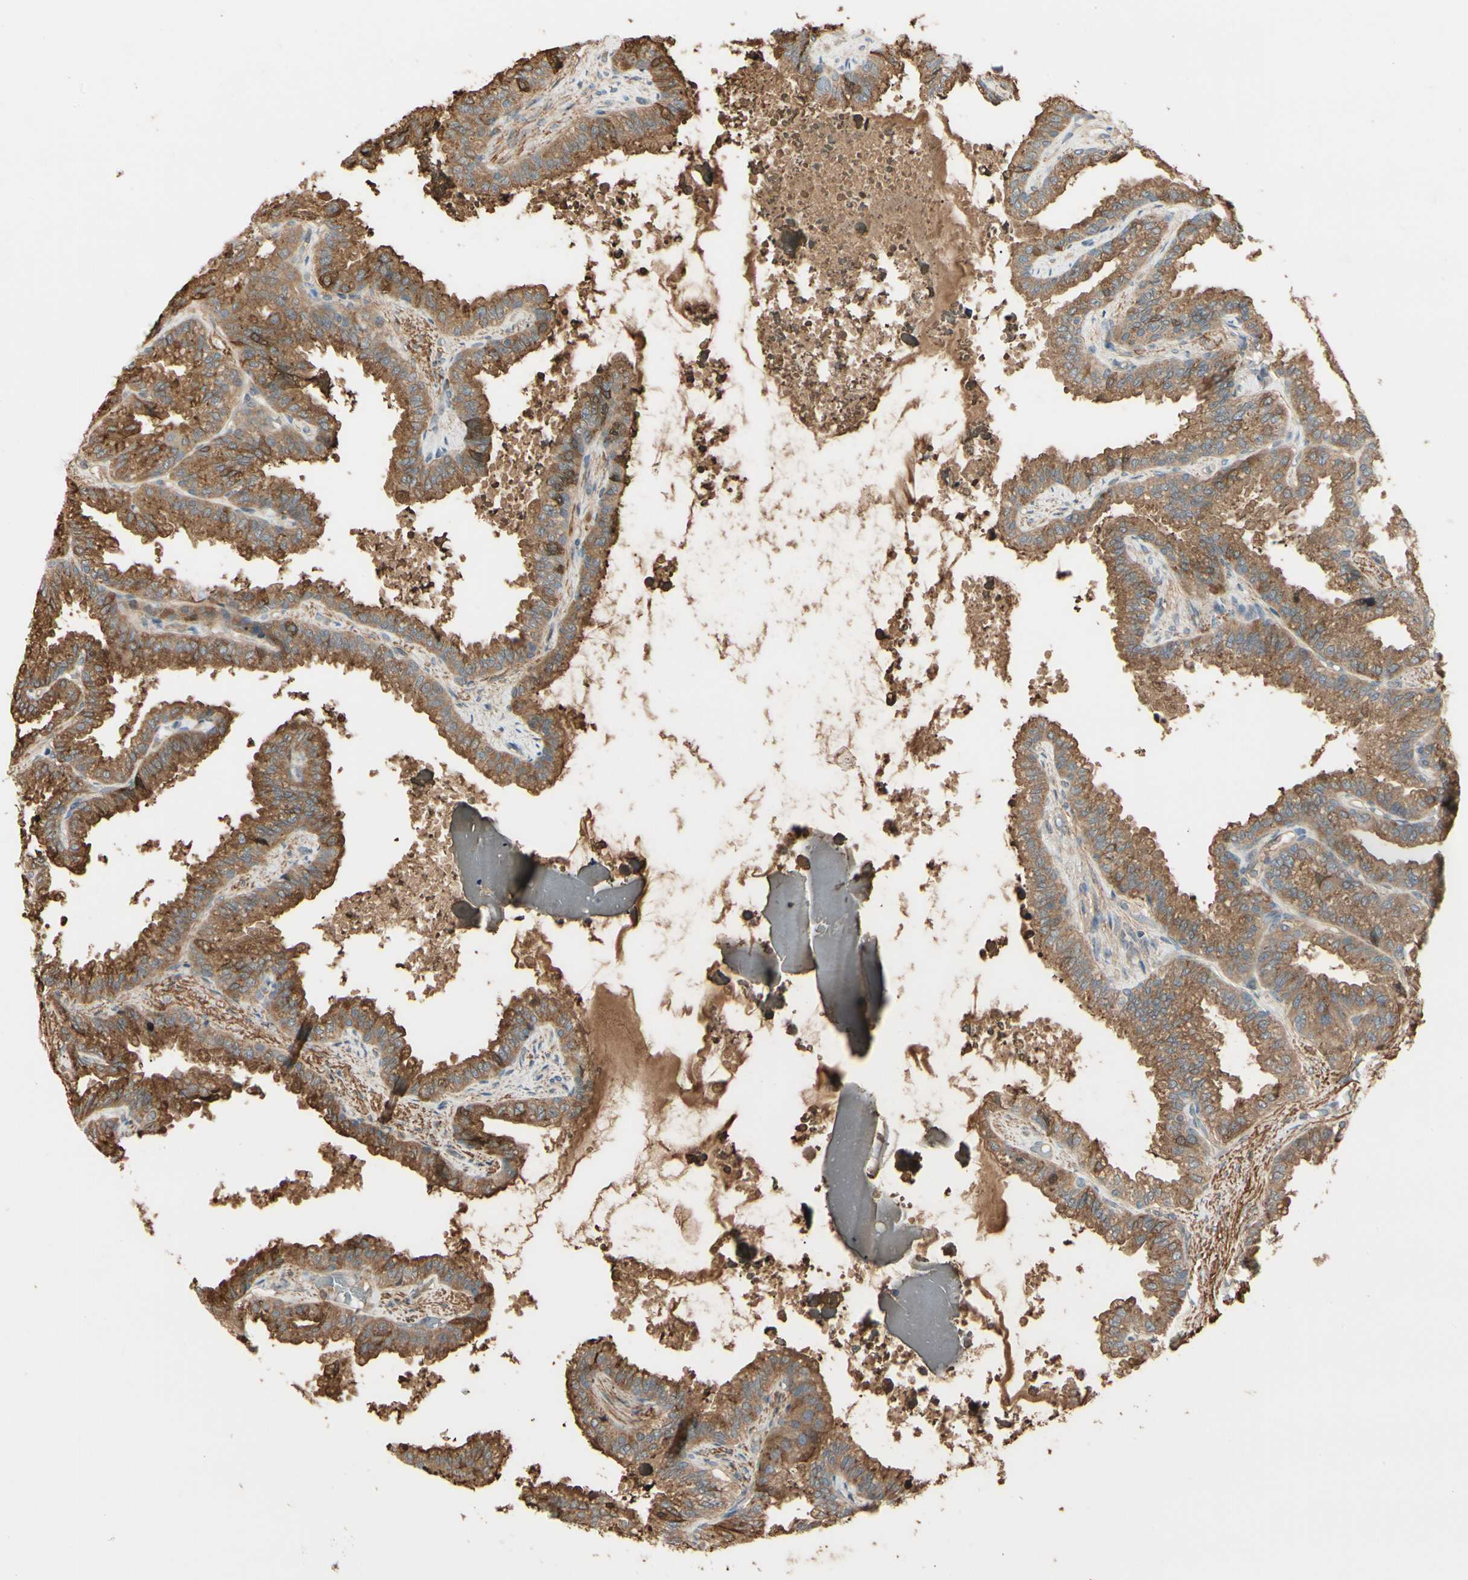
{"staining": {"intensity": "moderate", "quantity": ">75%", "location": "cytoplasmic/membranous"}, "tissue": "seminal vesicle", "cell_type": "Glandular cells", "image_type": "normal", "snomed": [{"axis": "morphology", "description": "Normal tissue, NOS"}, {"axis": "topography", "description": "Seminal veicle"}], "caption": "The immunohistochemical stain shows moderate cytoplasmic/membranous positivity in glandular cells of benign seminal vesicle. Nuclei are stained in blue.", "gene": "F2R", "patient": {"sex": "male", "age": 46}}